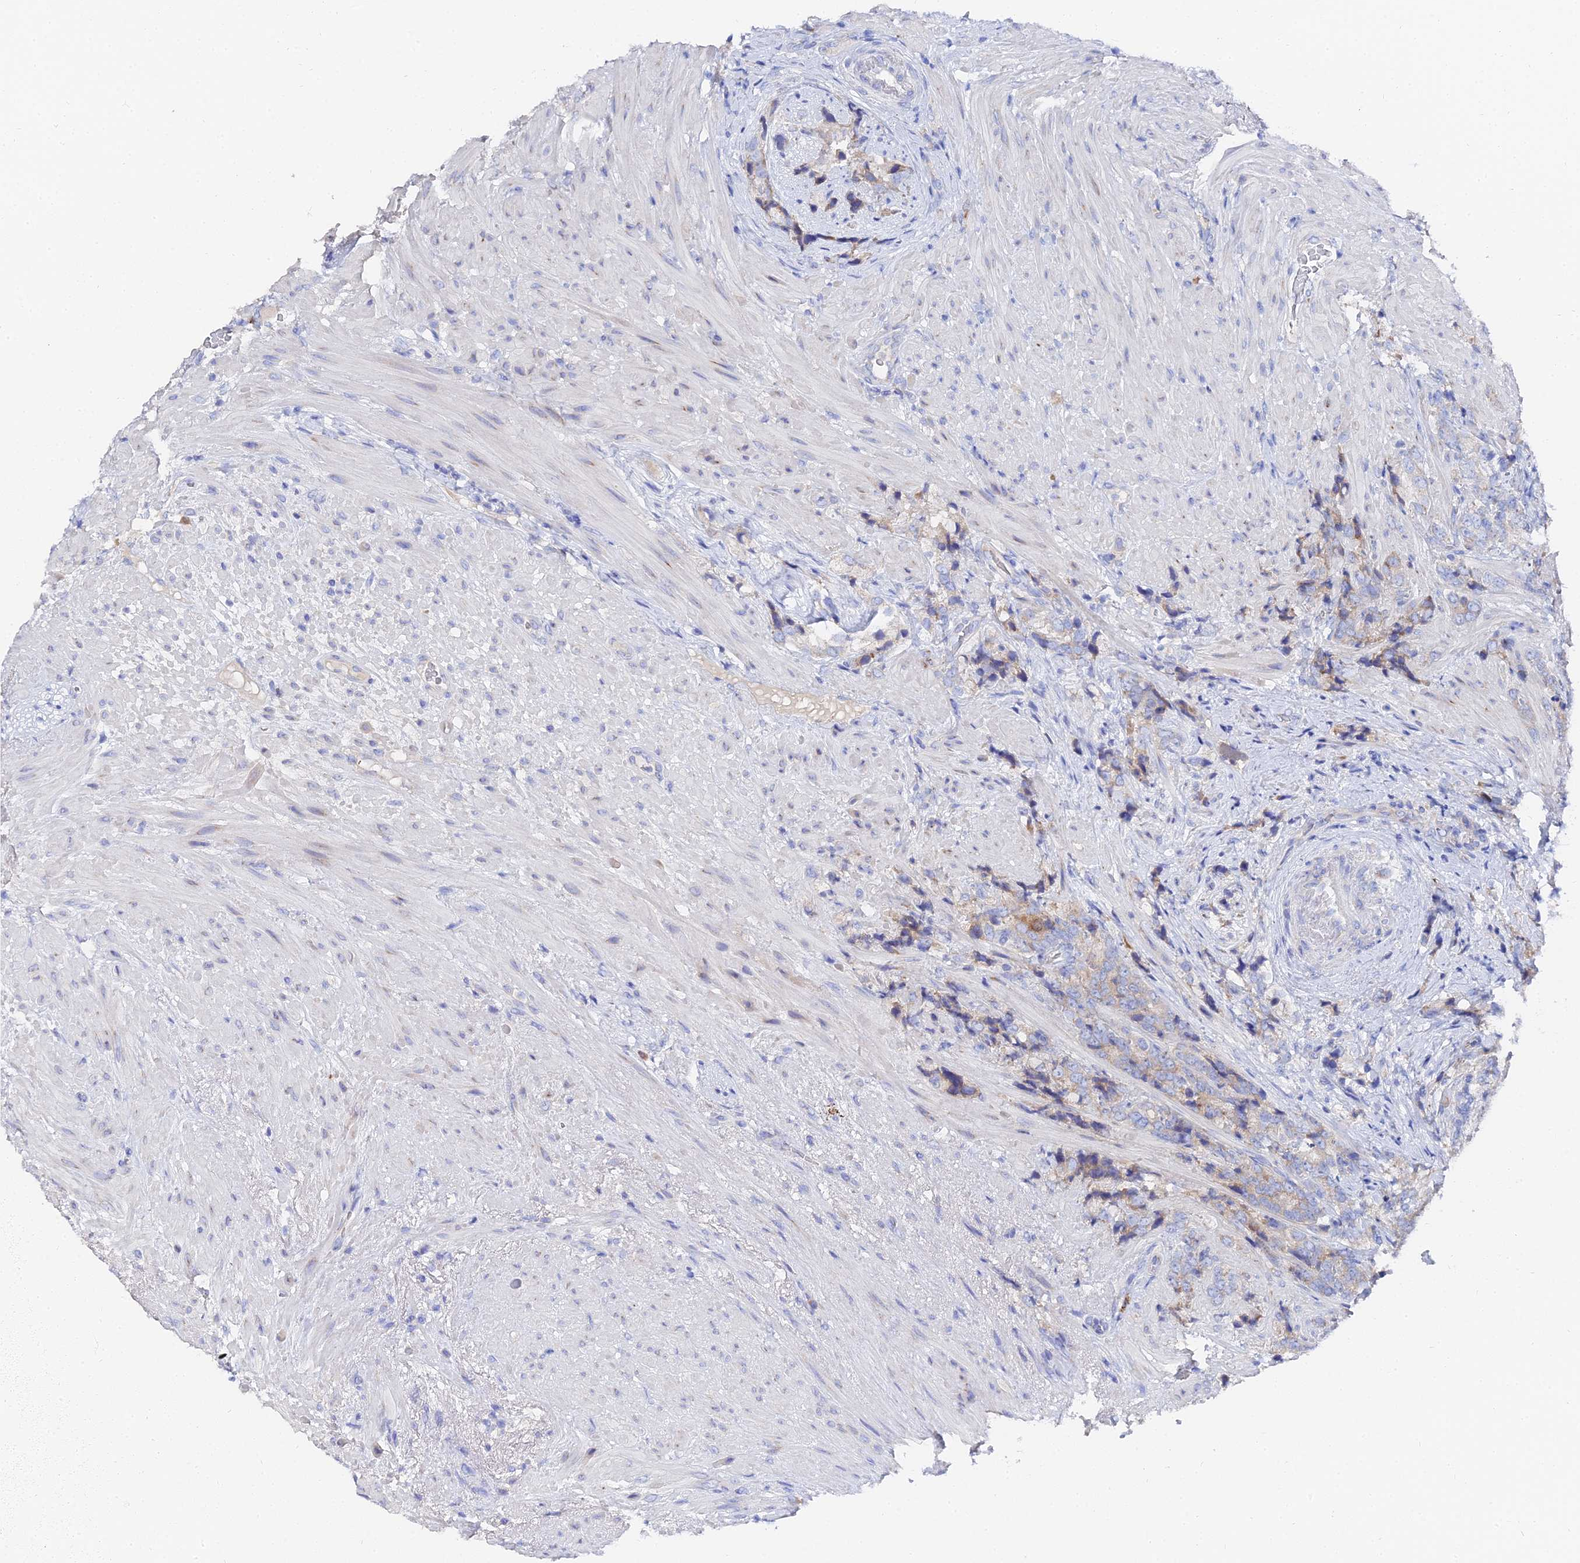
{"staining": {"intensity": "weak", "quantity": "<25%", "location": "cytoplasmic/membranous"}, "tissue": "prostate cancer", "cell_type": "Tumor cells", "image_type": "cancer", "snomed": [{"axis": "morphology", "description": "Adenocarcinoma, High grade"}, {"axis": "topography", "description": "Prostate"}], "caption": "Tumor cells are negative for protein expression in human prostate cancer (high-grade adenocarcinoma). The staining was performed using DAB to visualize the protein expression in brown, while the nuclei were stained in blue with hematoxylin (Magnification: 20x).", "gene": "PTTG1", "patient": {"sex": "male", "age": 74}}